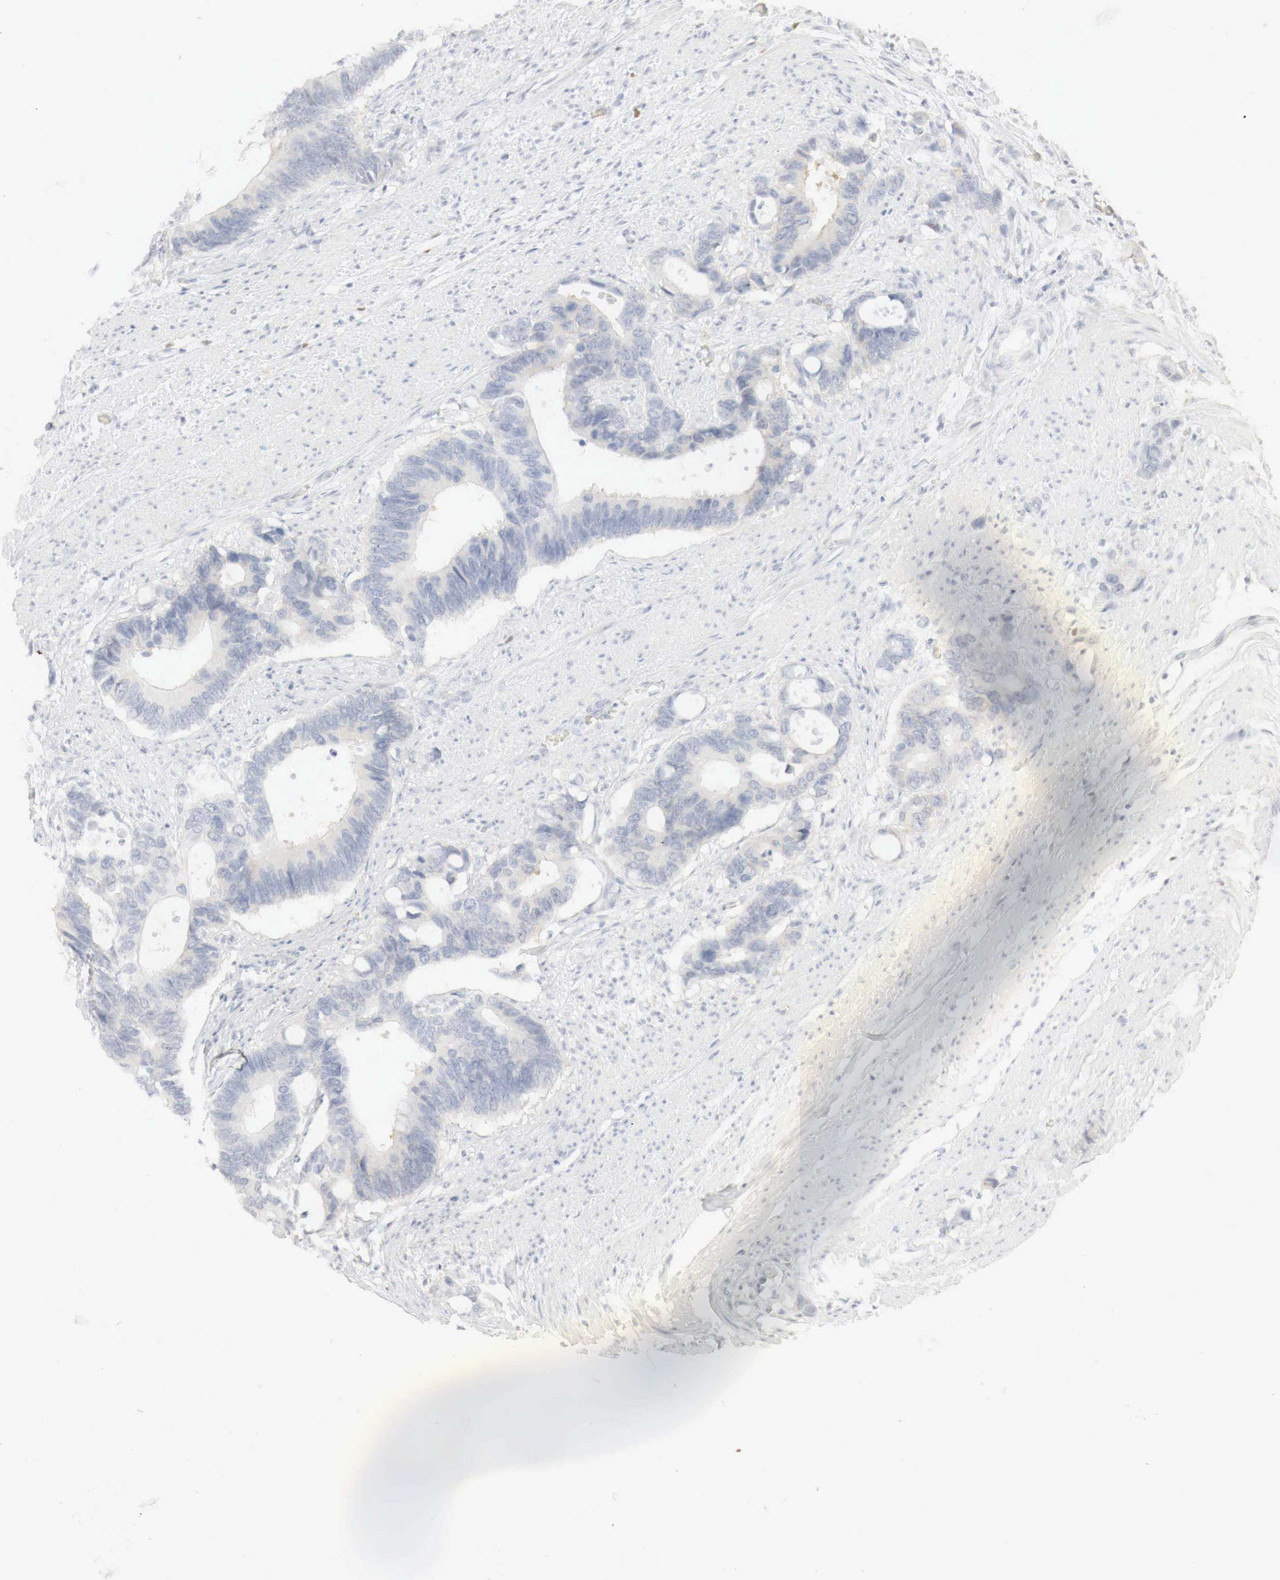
{"staining": {"intensity": "negative", "quantity": "none", "location": "none"}, "tissue": "colorectal cancer", "cell_type": "Tumor cells", "image_type": "cancer", "snomed": [{"axis": "morphology", "description": "Adenocarcinoma, NOS"}, {"axis": "topography", "description": "Colon"}], "caption": "Image shows no protein positivity in tumor cells of adenocarcinoma (colorectal) tissue.", "gene": "TP63", "patient": {"sex": "male", "age": 49}}